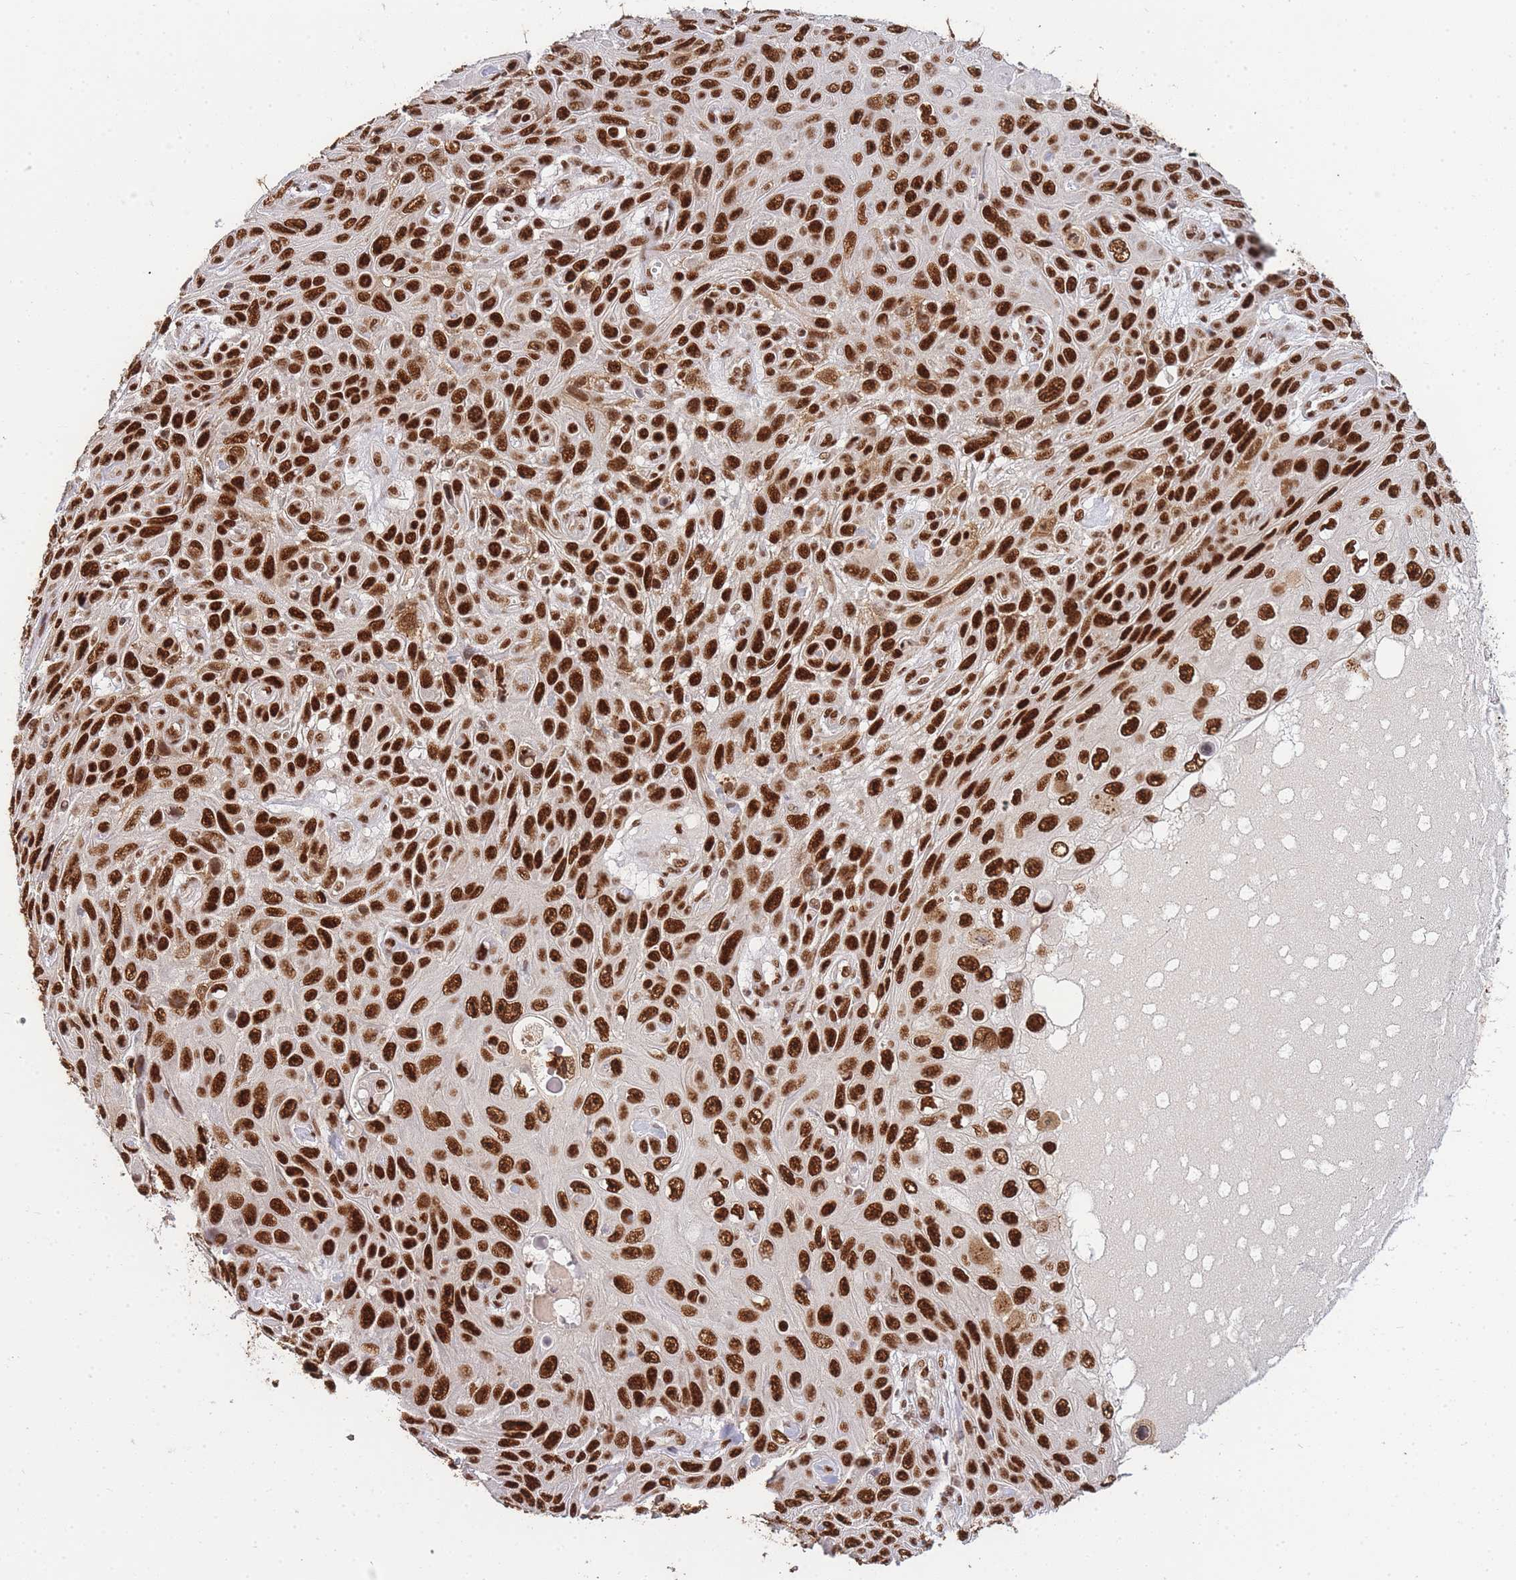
{"staining": {"intensity": "strong", "quantity": ">75%", "location": "nuclear"}, "tissue": "skin cancer", "cell_type": "Tumor cells", "image_type": "cancer", "snomed": [{"axis": "morphology", "description": "Squamous cell carcinoma, NOS"}, {"axis": "topography", "description": "Skin"}], "caption": "Protein staining displays strong nuclear expression in approximately >75% of tumor cells in skin cancer (squamous cell carcinoma).", "gene": "PRKDC", "patient": {"sex": "male", "age": 82}}